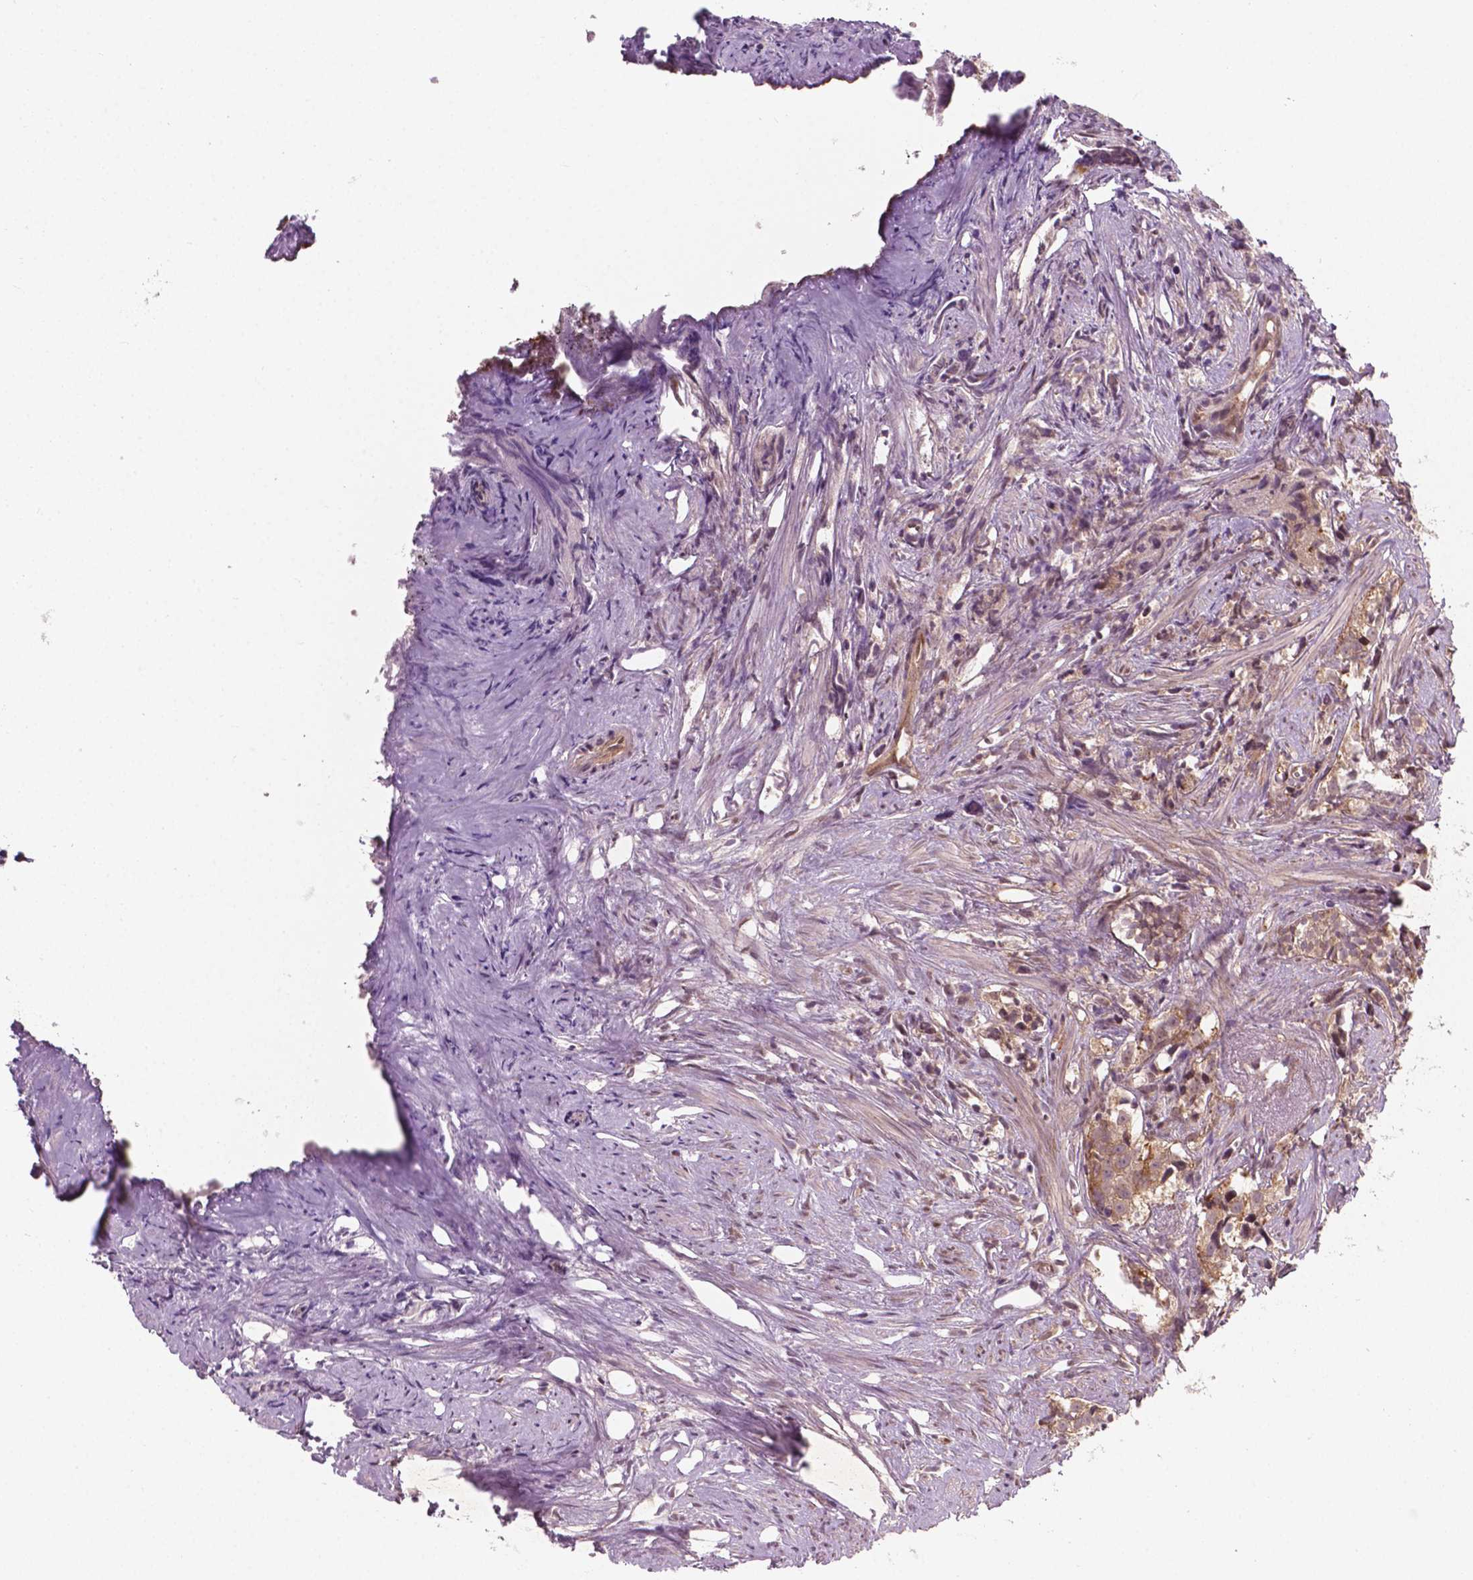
{"staining": {"intensity": "weak", "quantity": ">75%", "location": "cytoplasmic/membranous"}, "tissue": "prostate cancer", "cell_type": "Tumor cells", "image_type": "cancer", "snomed": [{"axis": "morphology", "description": "Adenocarcinoma, High grade"}, {"axis": "topography", "description": "Prostate"}], "caption": "DAB immunohistochemical staining of human prostate adenocarcinoma (high-grade) demonstrates weak cytoplasmic/membranous protein expression in about >75% of tumor cells.", "gene": "NFAT5", "patient": {"sex": "male", "age": 68}}